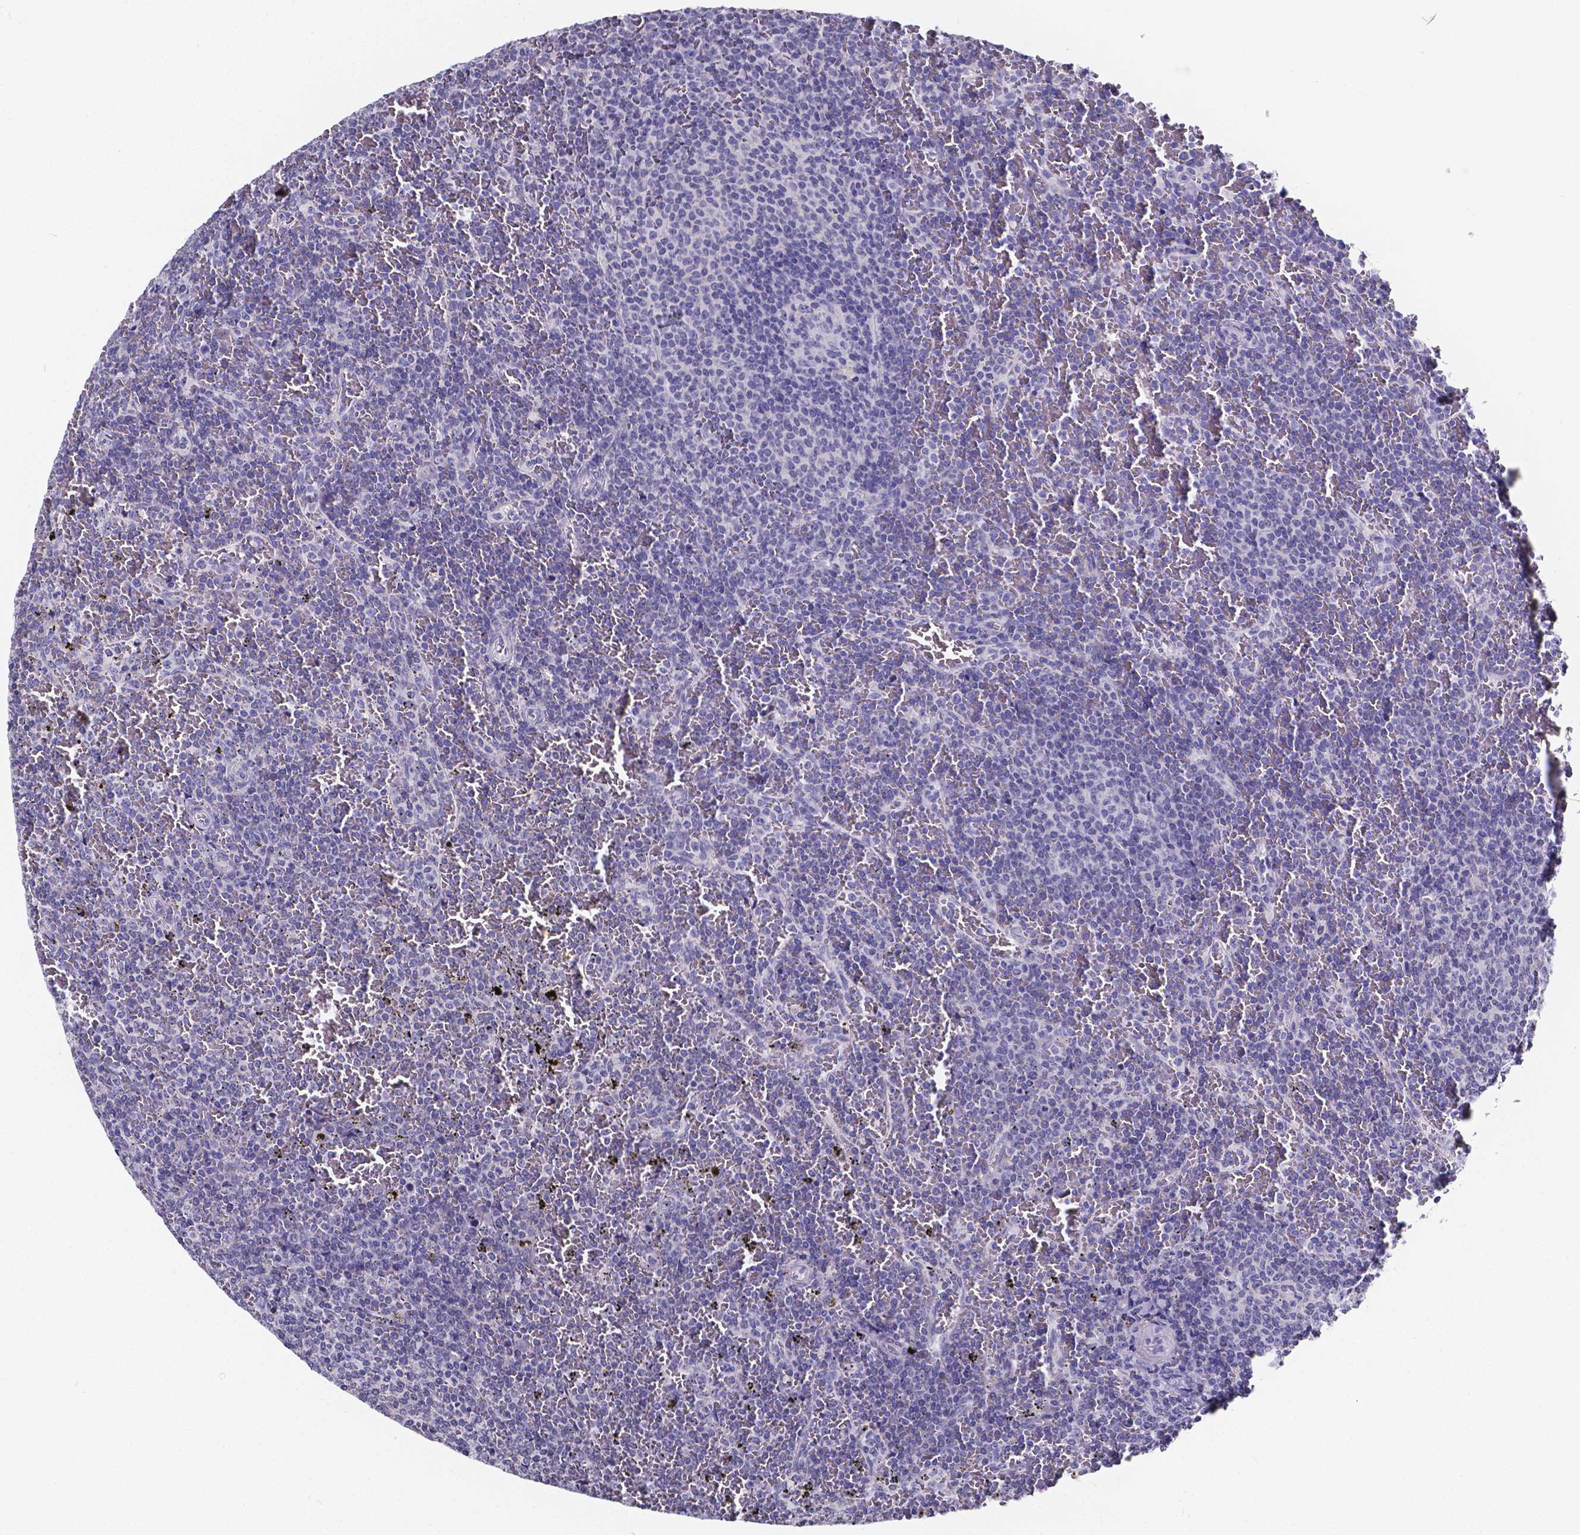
{"staining": {"intensity": "negative", "quantity": "none", "location": "none"}, "tissue": "lymphoma", "cell_type": "Tumor cells", "image_type": "cancer", "snomed": [{"axis": "morphology", "description": "Malignant lymphoma, non-Hodgkin's type, Low grade"}, {"axis": "topography", "description": "Spleen"}], "caption": "Protein analysis of malignant lymphoma, non-Hodgkin's type (low-grade) exhibits no significant expression in tumor cells. (DAB (3,3'-diaminobenzidine) IHC, high magnification).", "gene": "SPEF2", "patient": {"sex": "female", "age": 77}}